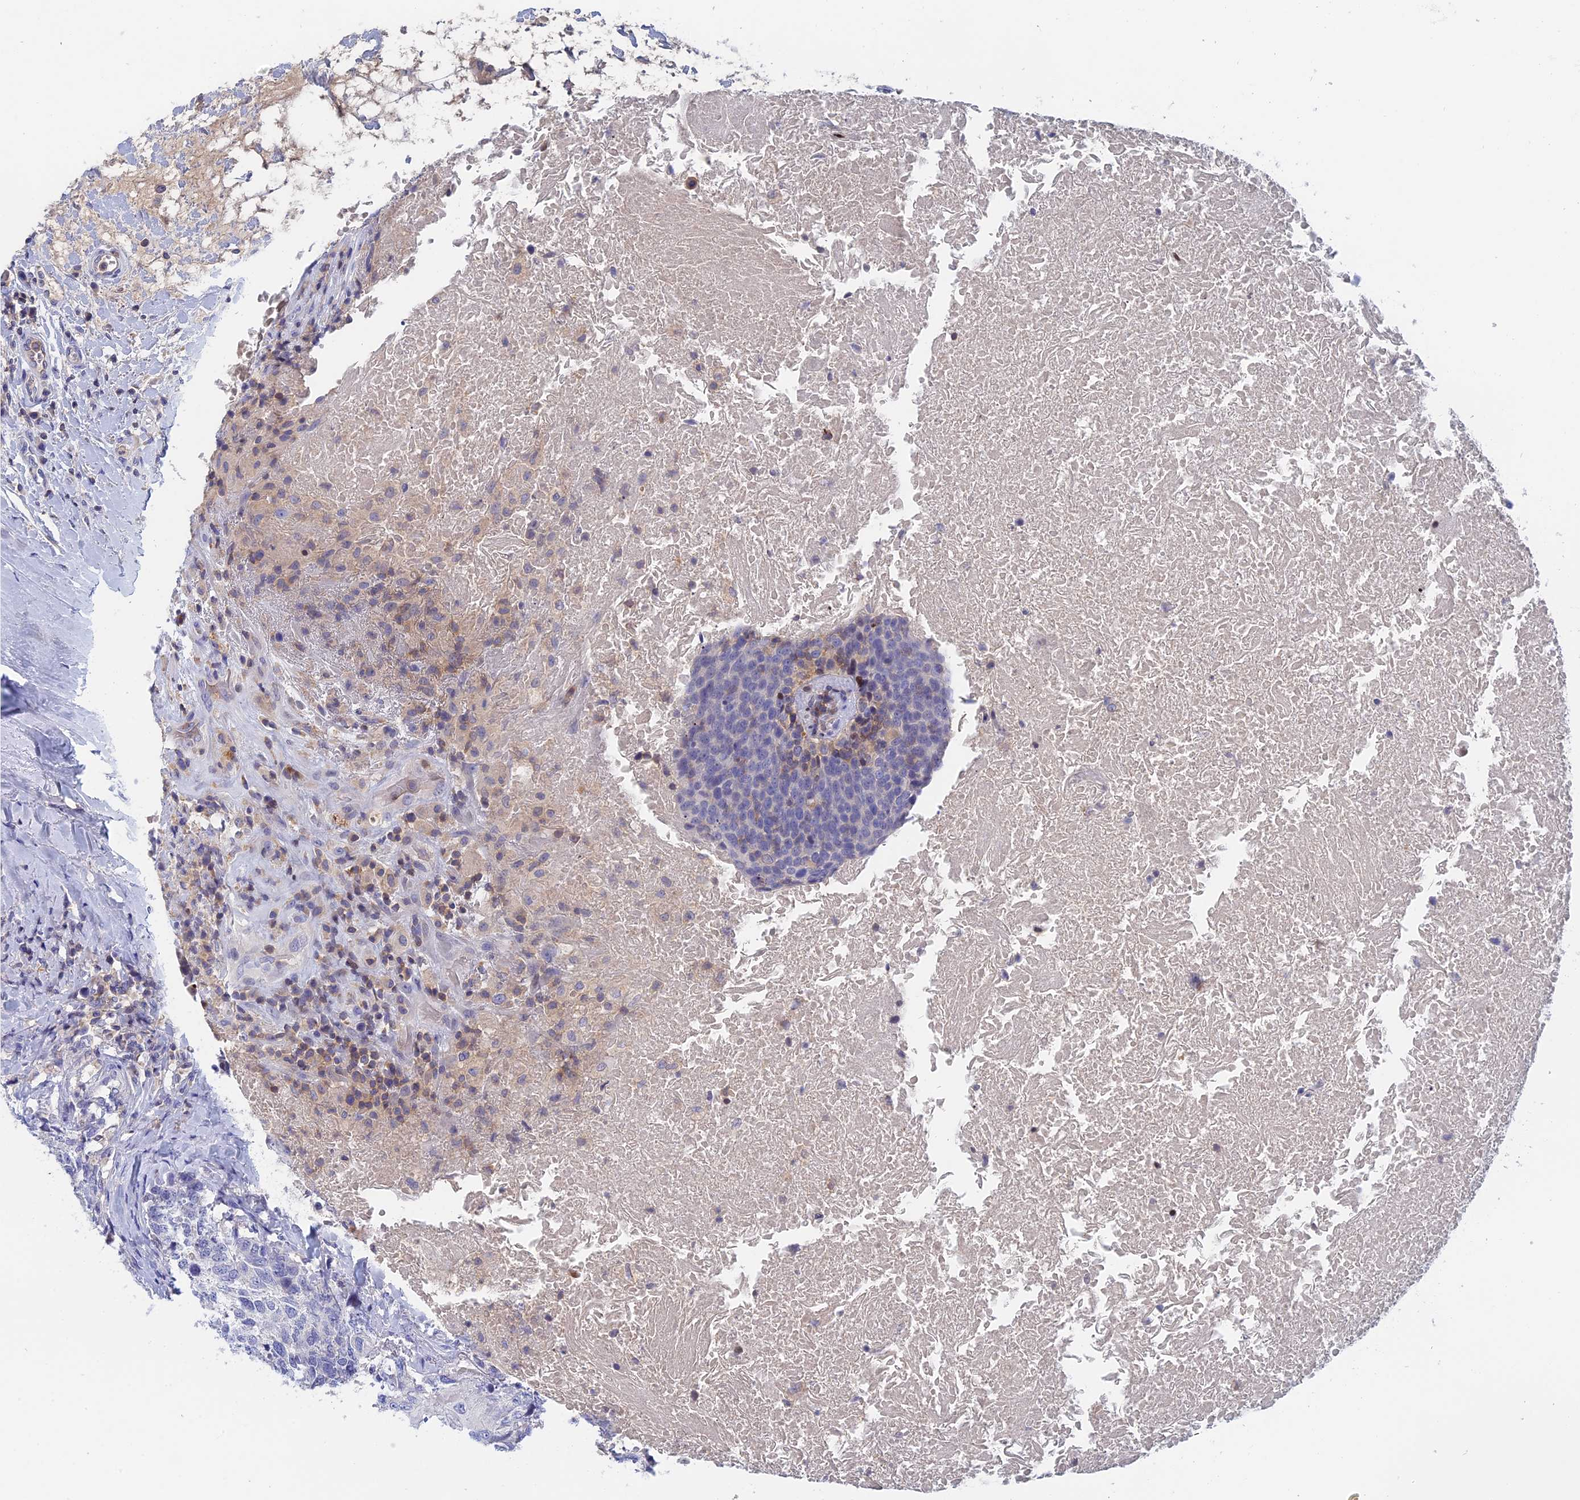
{"staining": {"intensity": "negative", "quantity": "none", "location": "none"}, "tissue": "head and neck cancer", "cell_type": "Tumor cells", "image_type": "cancer", "snomed": [{"axis": "morphology", "description": "Squamous cell carcinoma, NOS"}, {"axis": "morphology", "description": "Squamous cell carcinoma, metastatic, NOS"}, {"axis": "topography", "description": "Lymph node"}, {"axis": "topography", "description": "Head-Neck"}], "caption": "This photomicrograph is of head and neck cancer stained with immunohistochemistry to label a protein in brown with the nuclei are counter-stained blue. There is no staining in tumor cells.", "gene": "ACP7", "patient": {"sex": "male", "age": 62}}